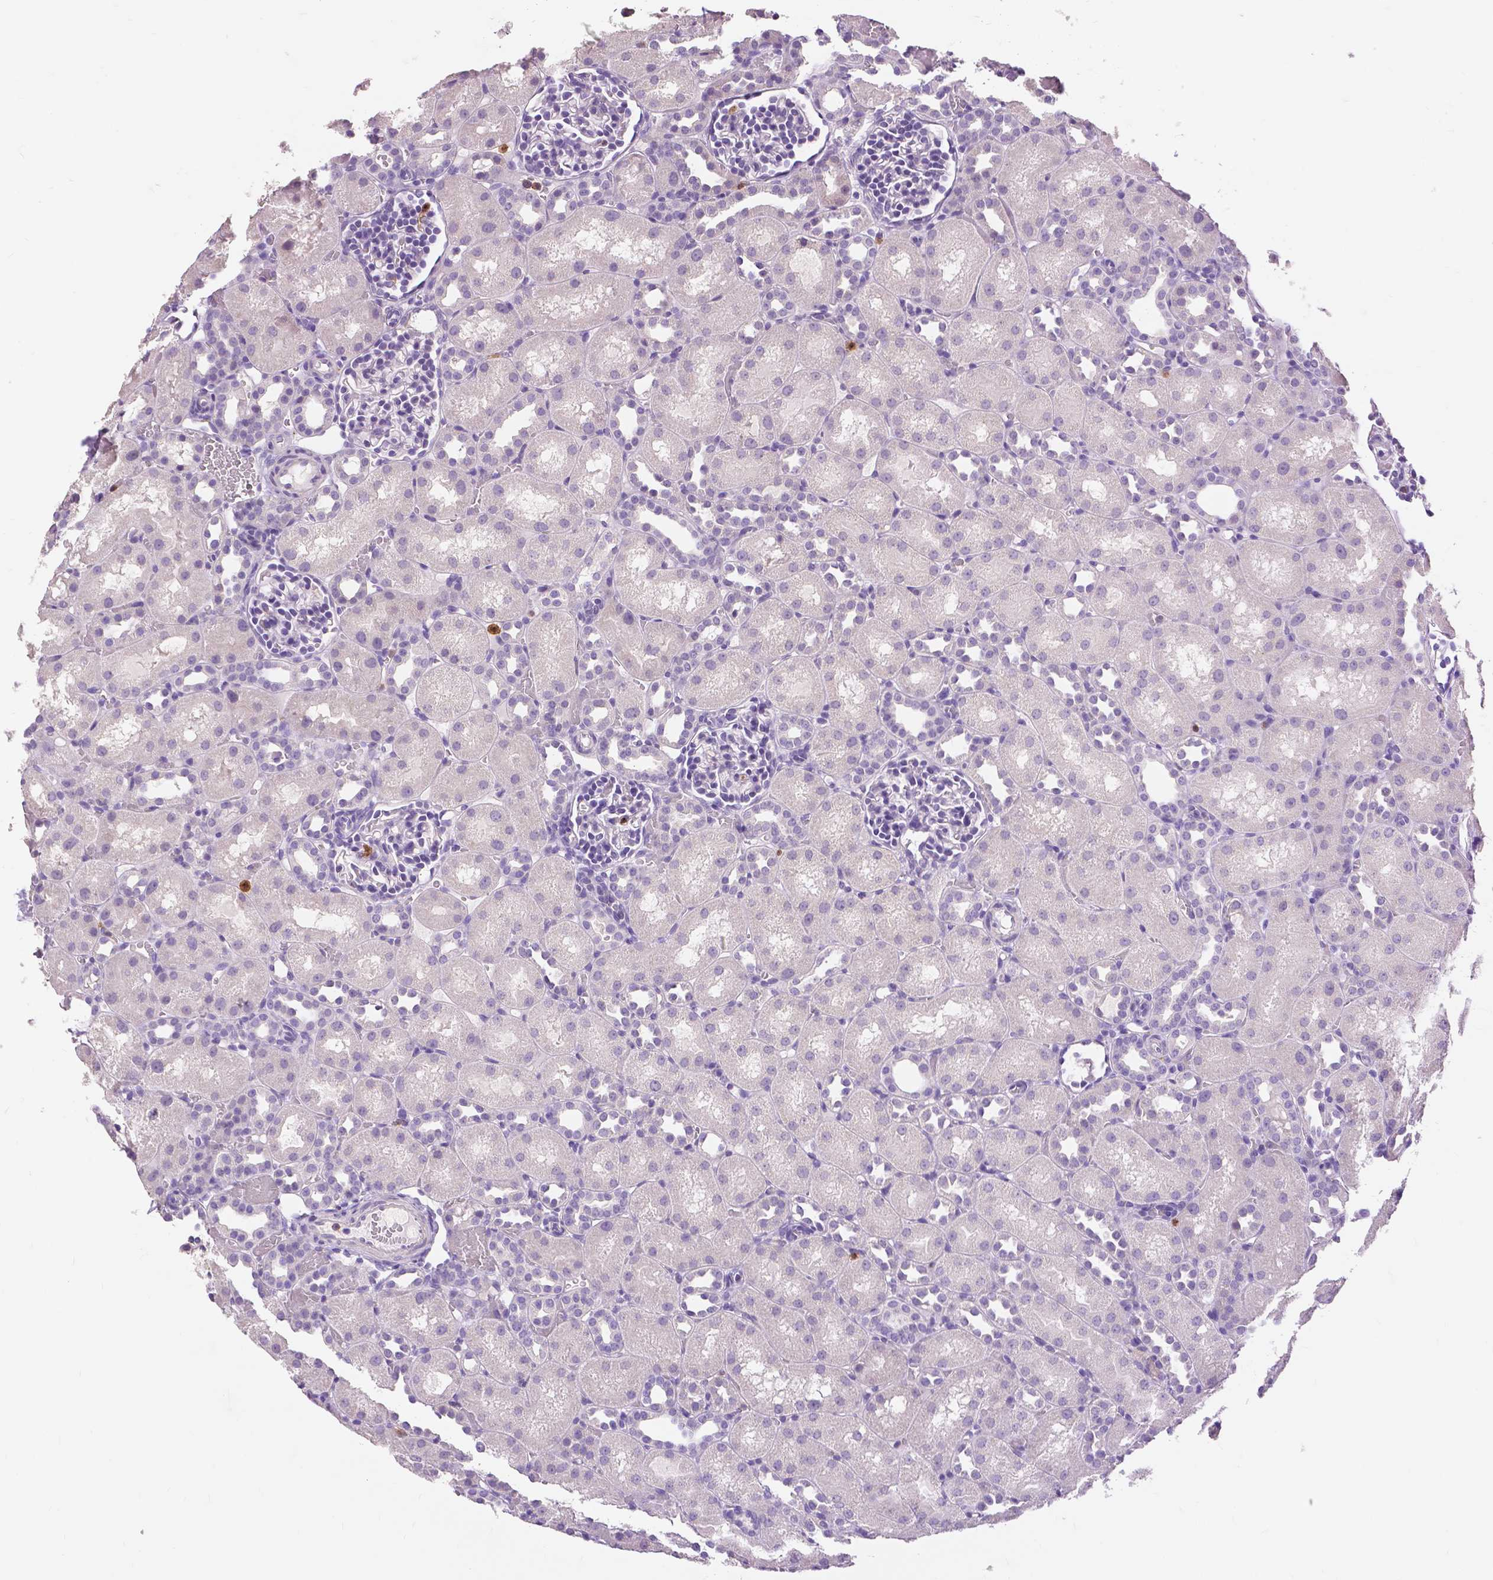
{"staining": {"intensity": "negative", "quantity": "none", "location": "none"}, "tissue": "kidney", "cell_type": "Cells in glomeruli", "image_type": "normal", "snomed": [{"axis": "morphology", "description": "Normal tissue, NOS"}, {"axis": "topography", "description": "Kidney"}], "caption": "This micrograph is of normal kidney stained with IHC to label a protein in brown with the nuclei are counter-stained blue. There is no expression in cells in glomeruli.", "gene": "CXCR2", "patient": {"sex": "male", "age": 1}}